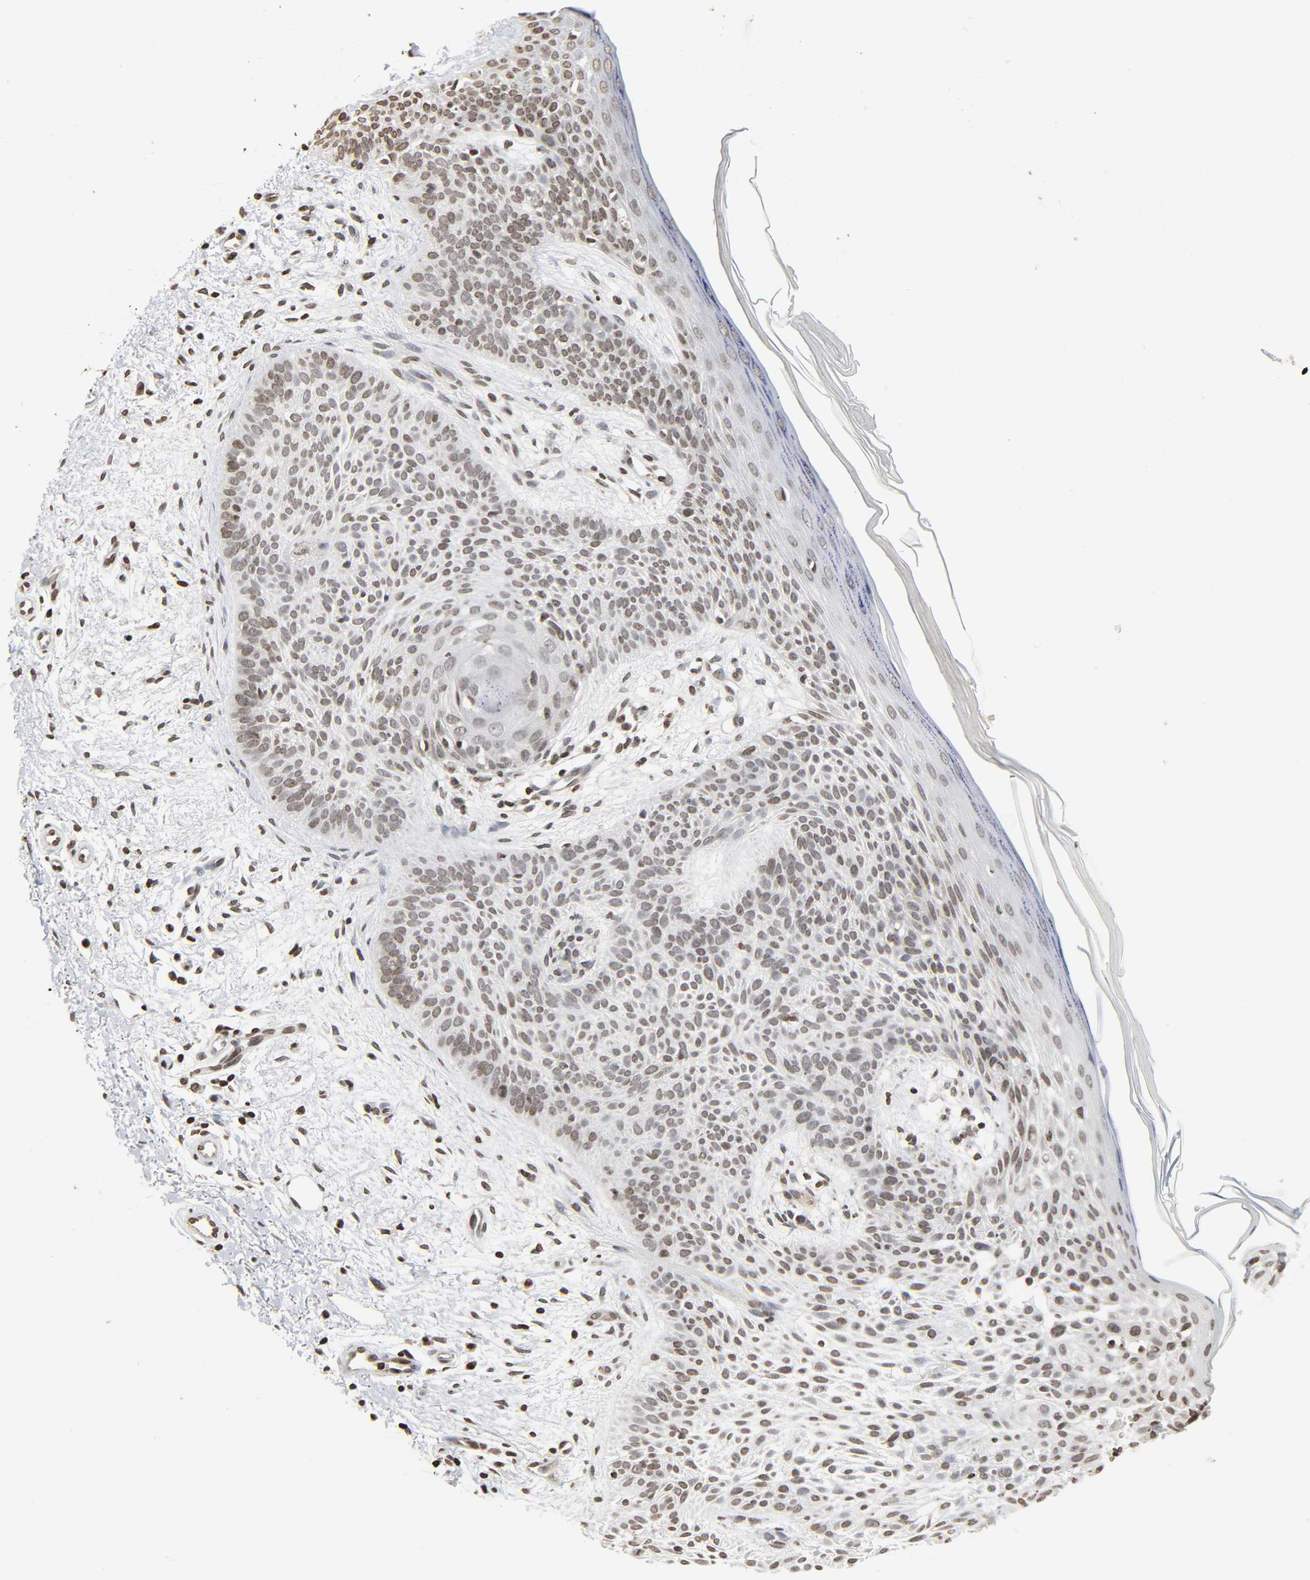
{"staining": {"intensity": "moderate", "quantity": ">75%", "location": "nuclear"}, "tissue": "skin cancer", "cell_type": "Tumor cells", "image_type": "cancer", "snomed": [{"axis": "morphology", "description": "Normal tissue, NOS"}, {"axis": "morphology", "description": "Basal cell carcinoma"}, {"axis": "topography", "description": "Skin"}], "caption": "Brown immunohistochemical staining in human skin basal cell carcinoma demonstrates moderate nuclear staining in about >75% of tumor cells. Immunohistochemistry stains the protein of interest in brown and the nuclei are stained blue.", "gene": "ELAVL1", "patient": {"sex": "female", "age": 69}}